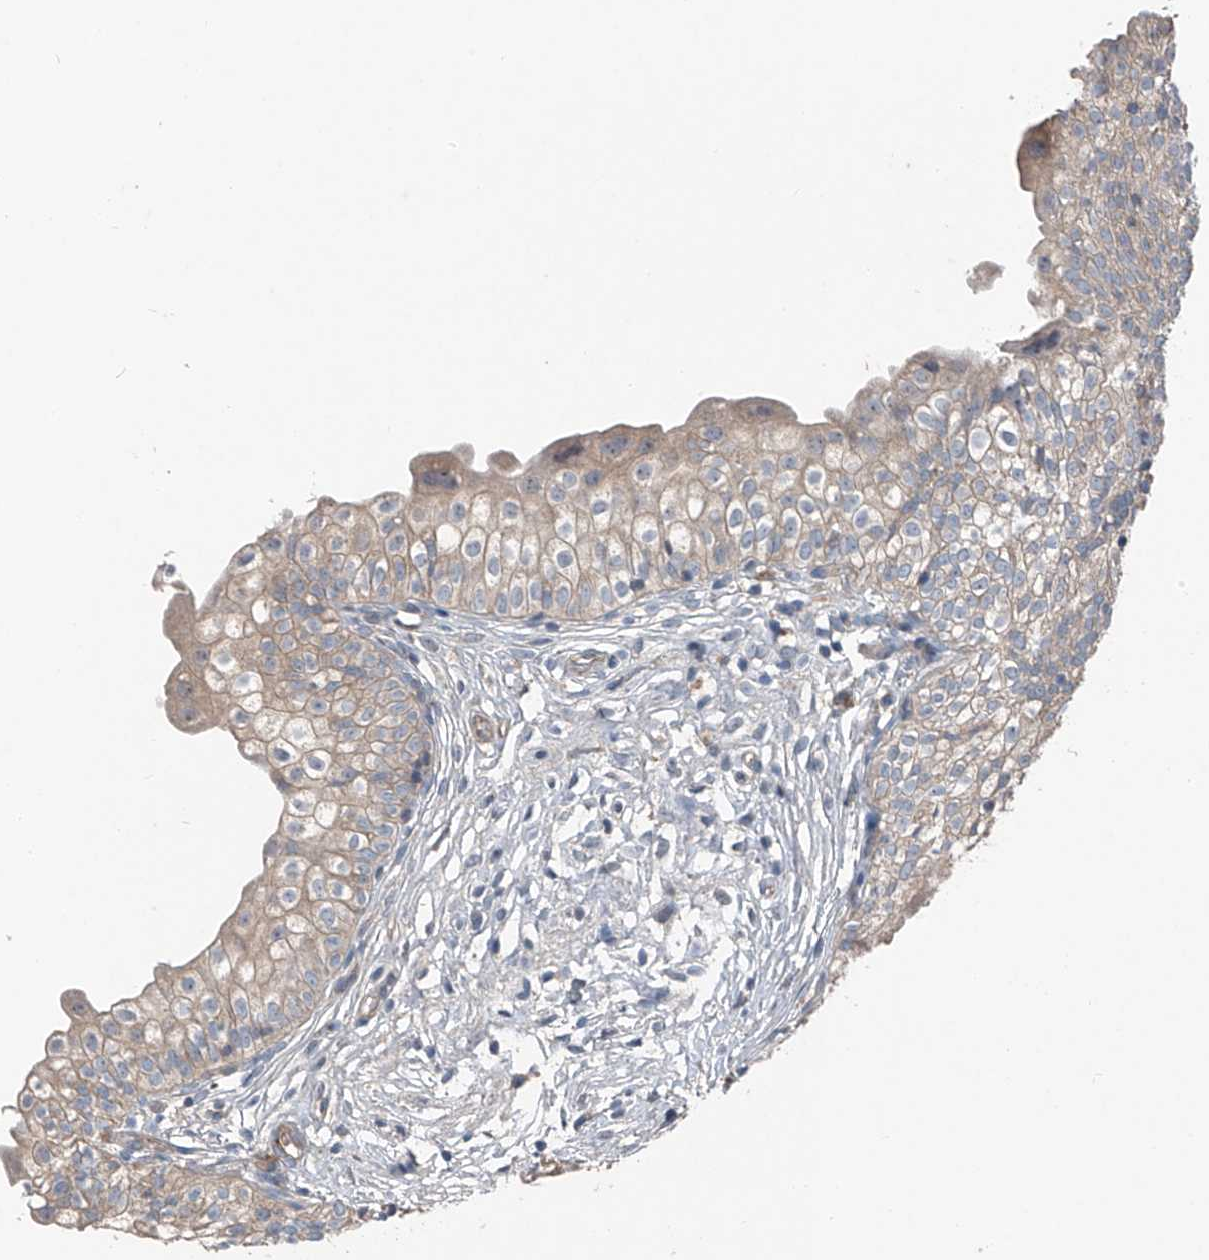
{"staining": {"intensity": "weak", "quantity": ">75%", "location": "cytoplasmic/membranous"}, "tissue": "urinary bladder", "cell_type": "Urothelial cells", "image_type": "normal", "snomed": [{"axis": "morphology", "description": "Normal tissue, NOS"}, {"axis": "topography", "description": "Urinary bladder"}], "caption": "About >75% of urothelial cells in benign urinary bladder display weak cytoplasmic/membranous protein expression as visualized by brown immunohistochemical staining.", "gene": "FOXRED2", "patient": {"sex": "male", "age": 55}}